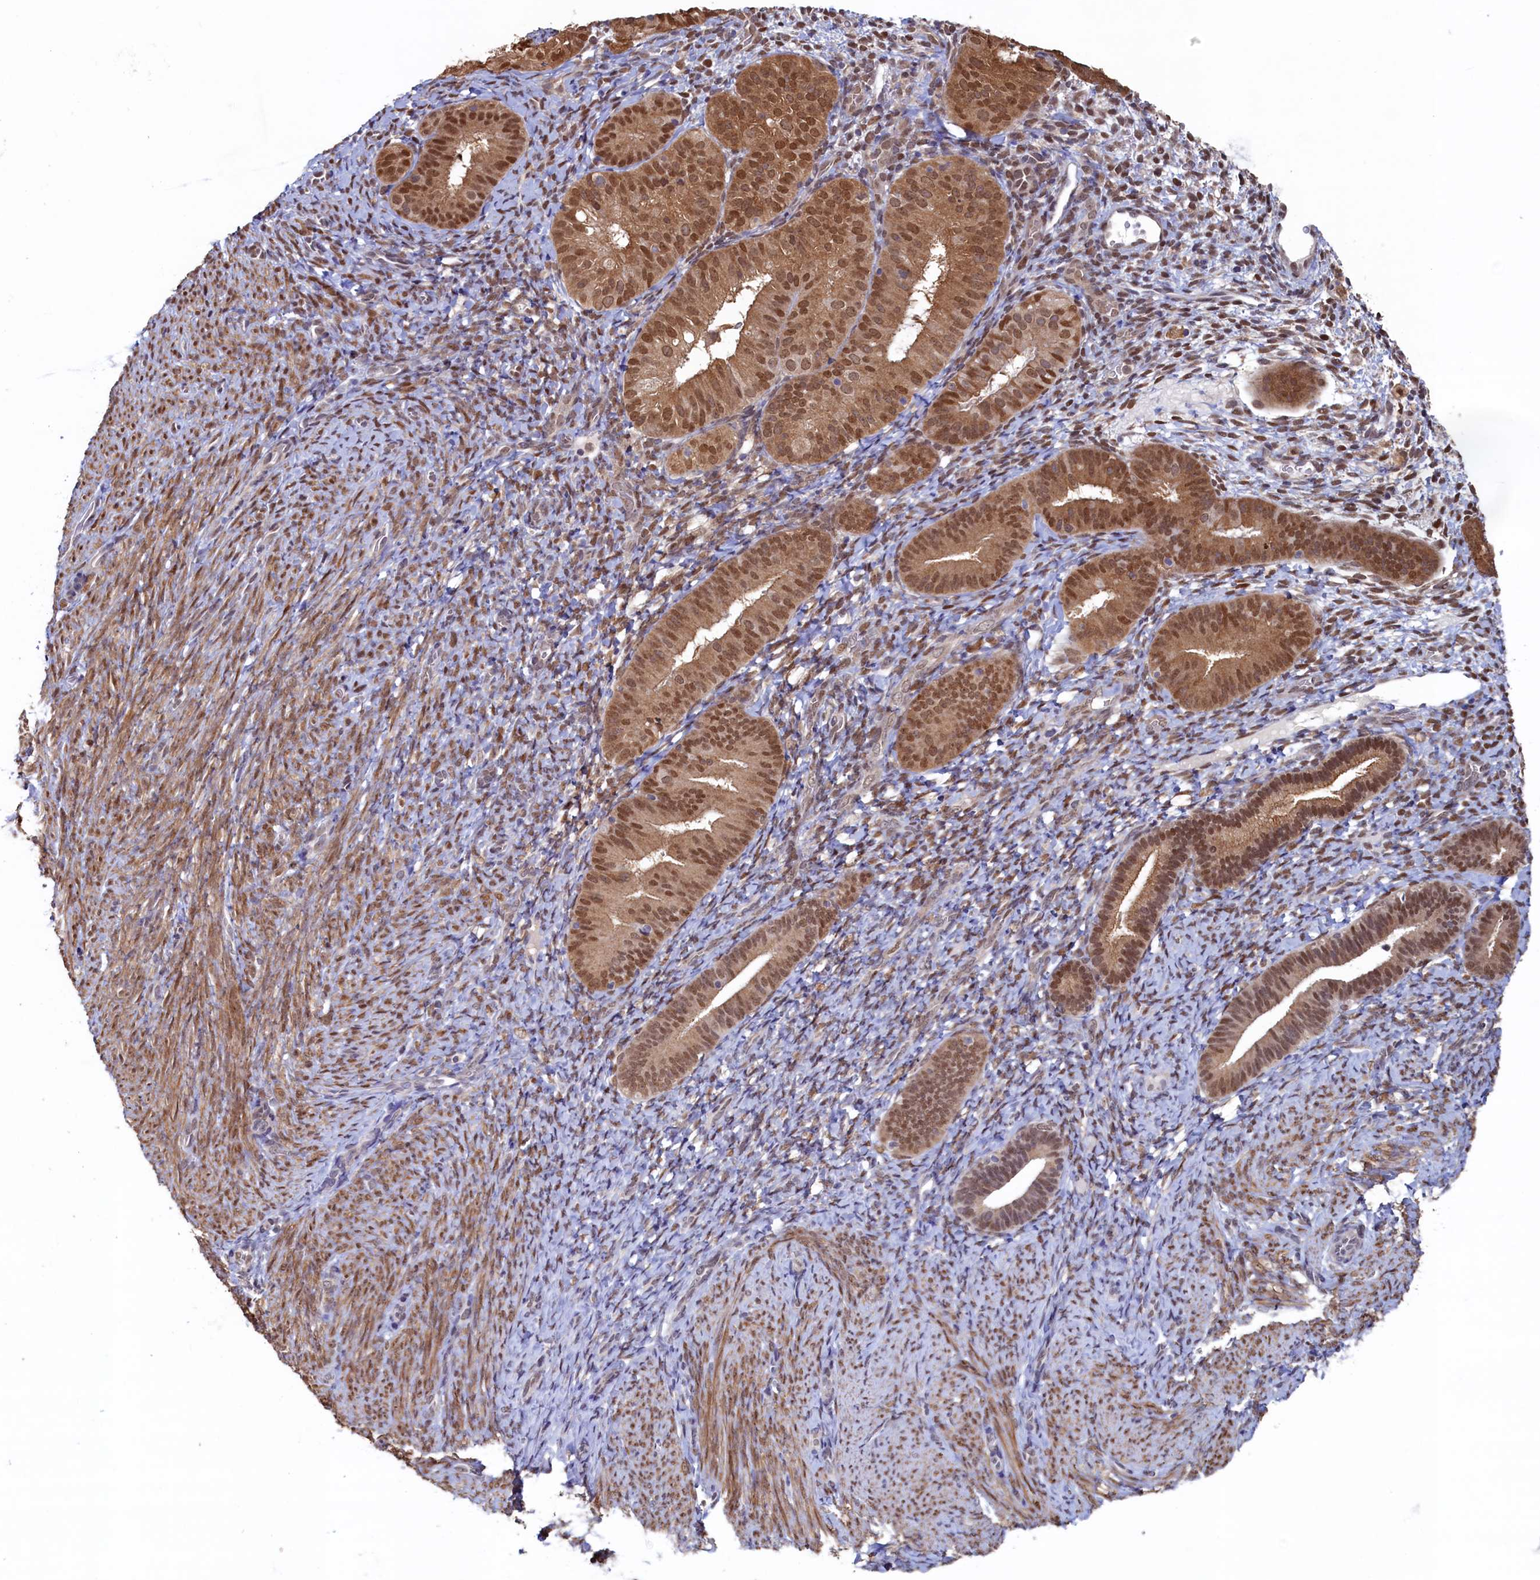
{"staining": {"intensity": "moderate", "quantity": "25%-75%", "location": "nuclear"}, "tissue": "endometrium", "cell_type": "Cells in endometrial stroma", "image_type": "normal", "snomed": [{"axis": "morphology", "description": "Normal tissue, NOS"}, {"axis": "topography", "description": "Endometrium"}], "caption": "Immunohistochemical staining of benign endometrium demonstrates medium levels of moderate nuclear staining in about 25%-75% of cells in endometrial stroma.", "gene": "AHCY", "patient": {"sex": "female", "age": 65}}